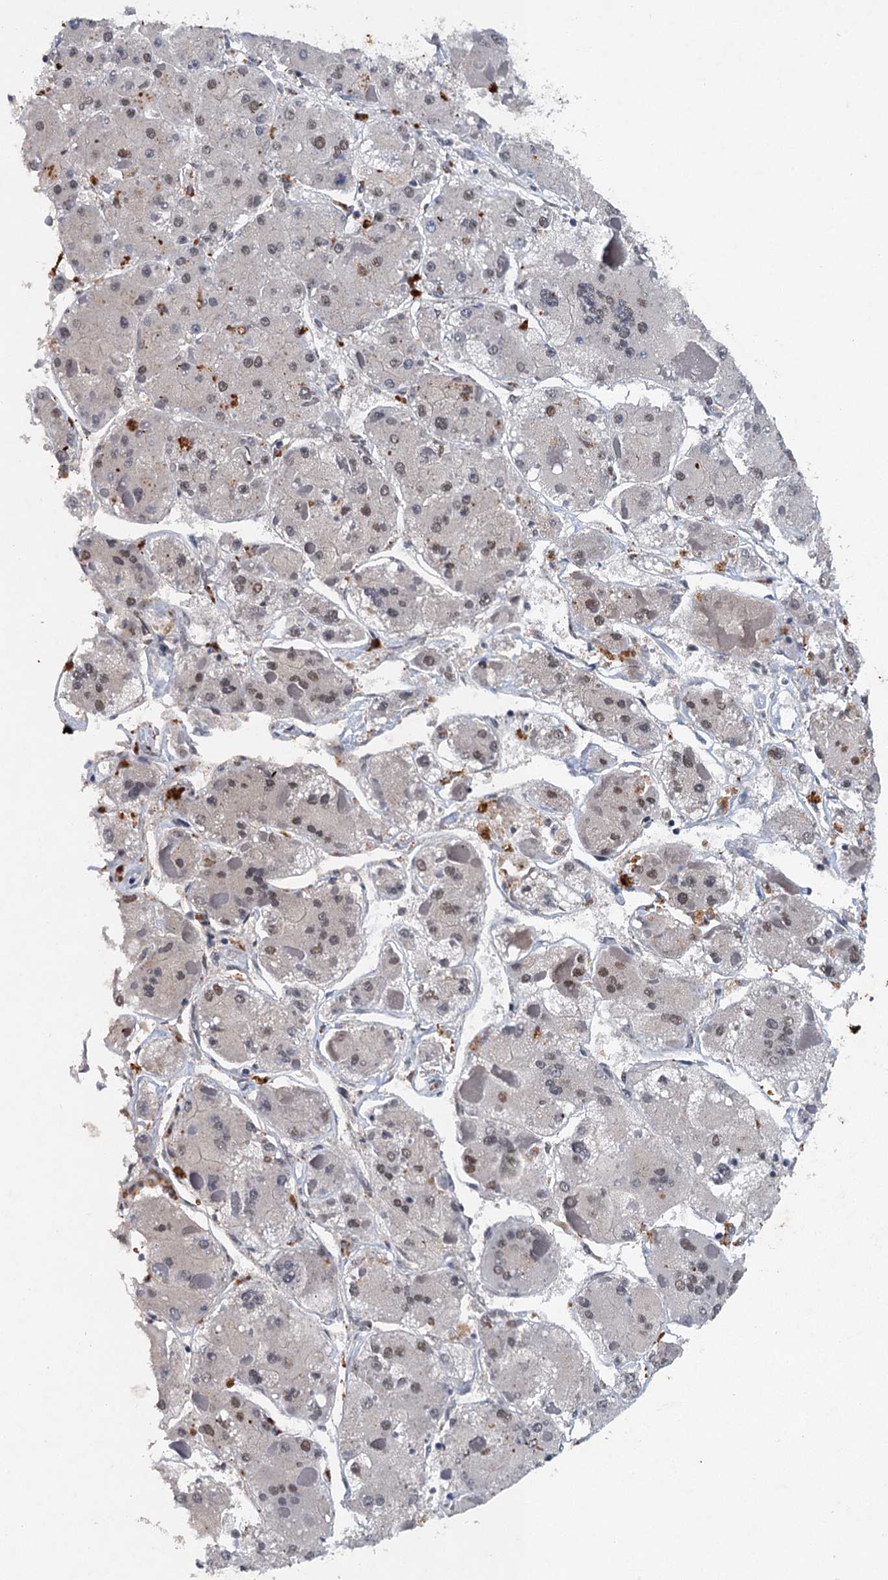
{"staining": {"intensity": "weak", "quantity": "<25%", "location": "nuclear"}, "tissue": "liver cancer", "cell_type": "Tumor cells", "image_type": "cancer", "snomed": [{"axis": "morphology", "description": "Carcinoma, Hepatocellular, NOS"}, {"axis": "topography", "description": "Liver"}], "caption": "A high-resolution image shows immunohistochemistry staining of liver cancer, which shows no significant positivity in tumor cells.", "gene": "CSTF3", "patient": {"sex": "female", "age": 73}}